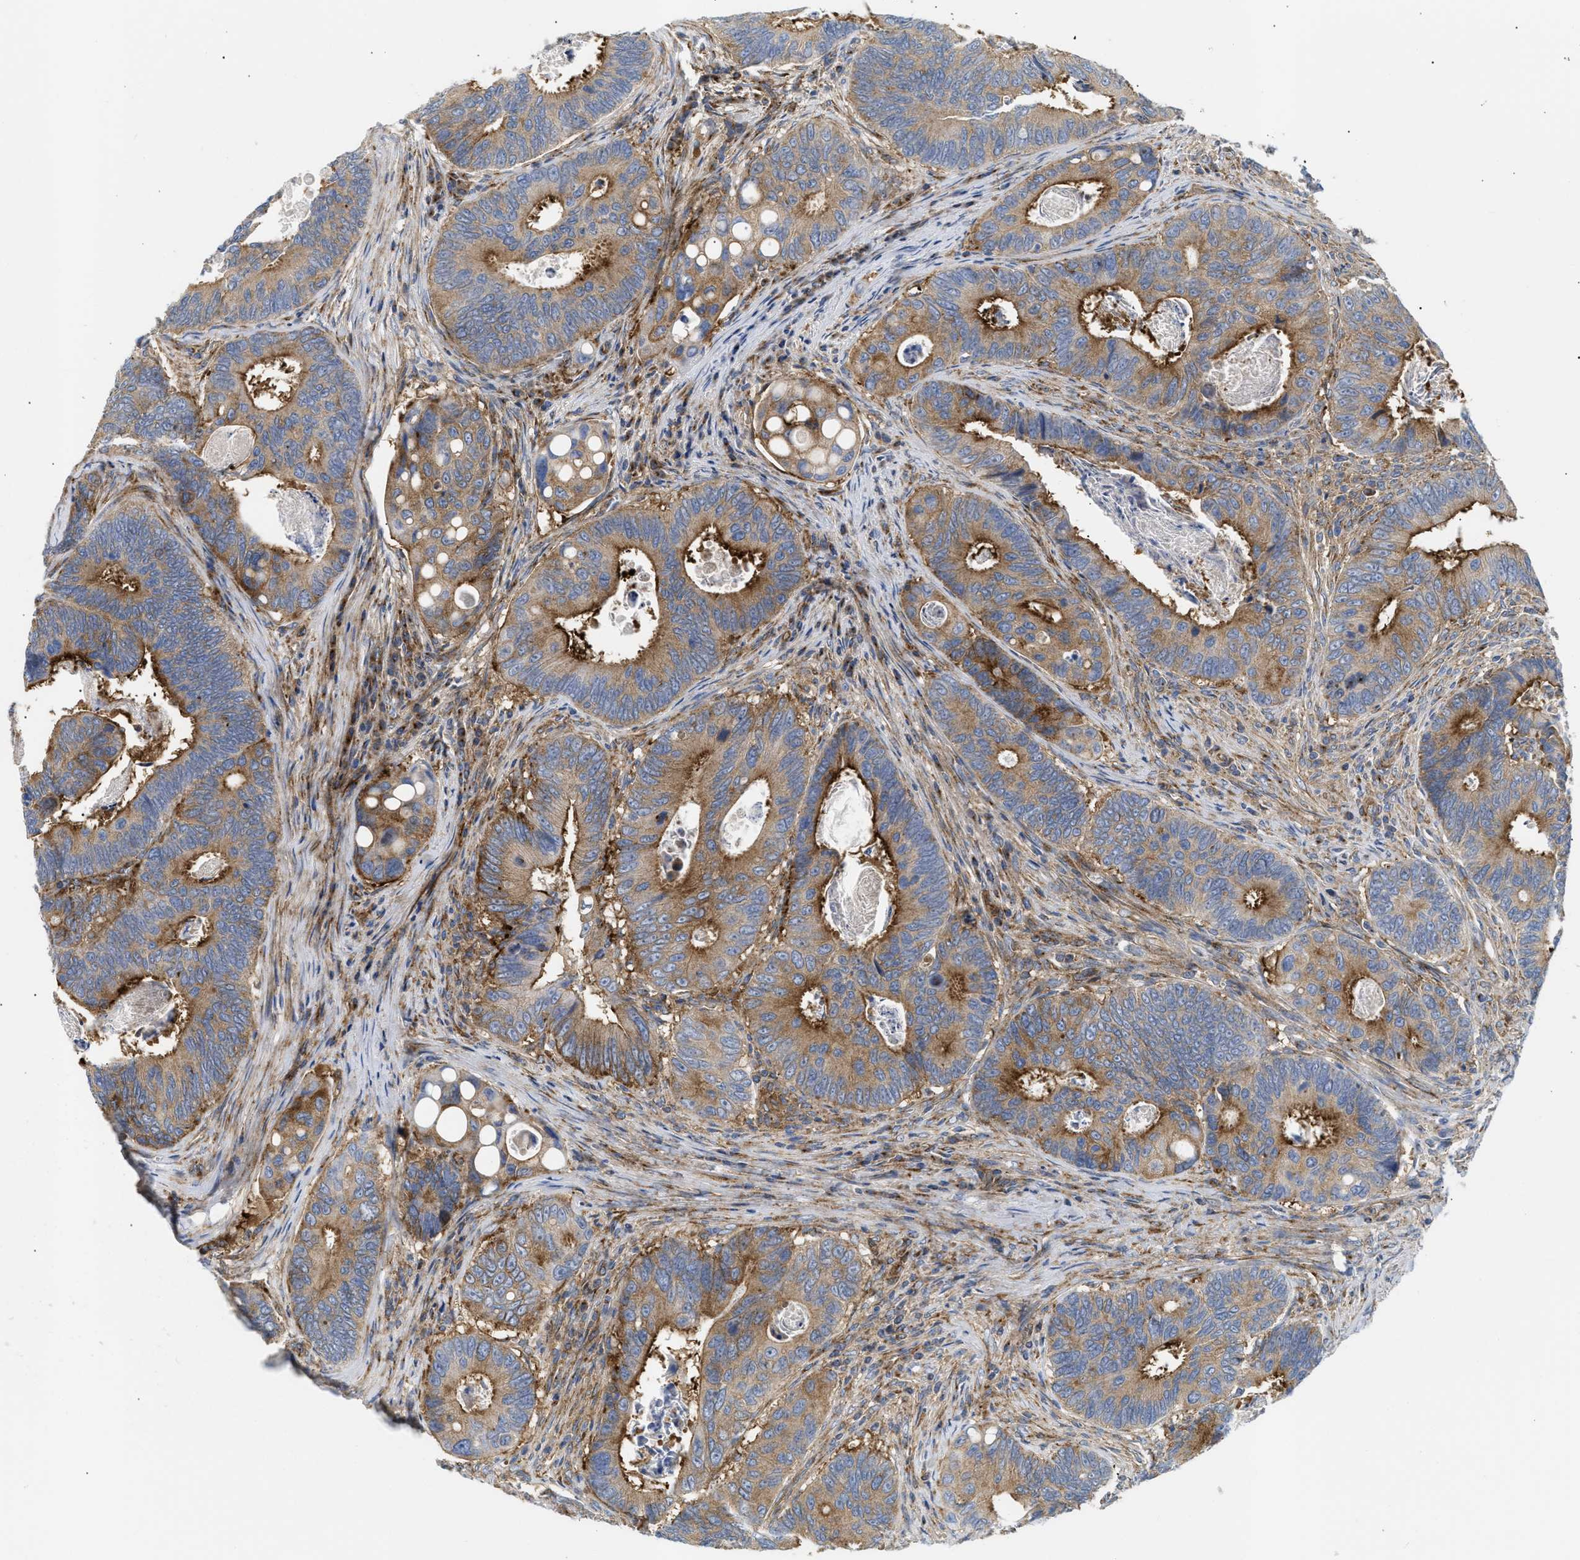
{"staining": {"intensity": "moderate", "quantity": ">75%", "location": "cytoplasmic/membranous"}, "tissue": "colorectal cancer", "cell_type": "Tumor cells", "image_type": "cancer", "snomed": [{"axis": "morphology", "description": "Inflammation, NOS"}, {"axis": "morphology", "description": "Adenocarcinoma, NOS"}, {"axis": "topography", "description": "Colon"}], "caption": "Immunohistochemistry (IHC) (DAB (3,3'-diaminobenzidine)) staining of human adenocarcinoma (colorectal) demonstrates moderate cytoplasmic/membranous protein positivity in about >75% of tumor cells. The staining is performed using DAB brown chromogen to label protein expression. The nuclei are counter-stained blue using hematoxylin.", "gene": "DCTN4", "patient": {"sex": "male", "age": 72}}